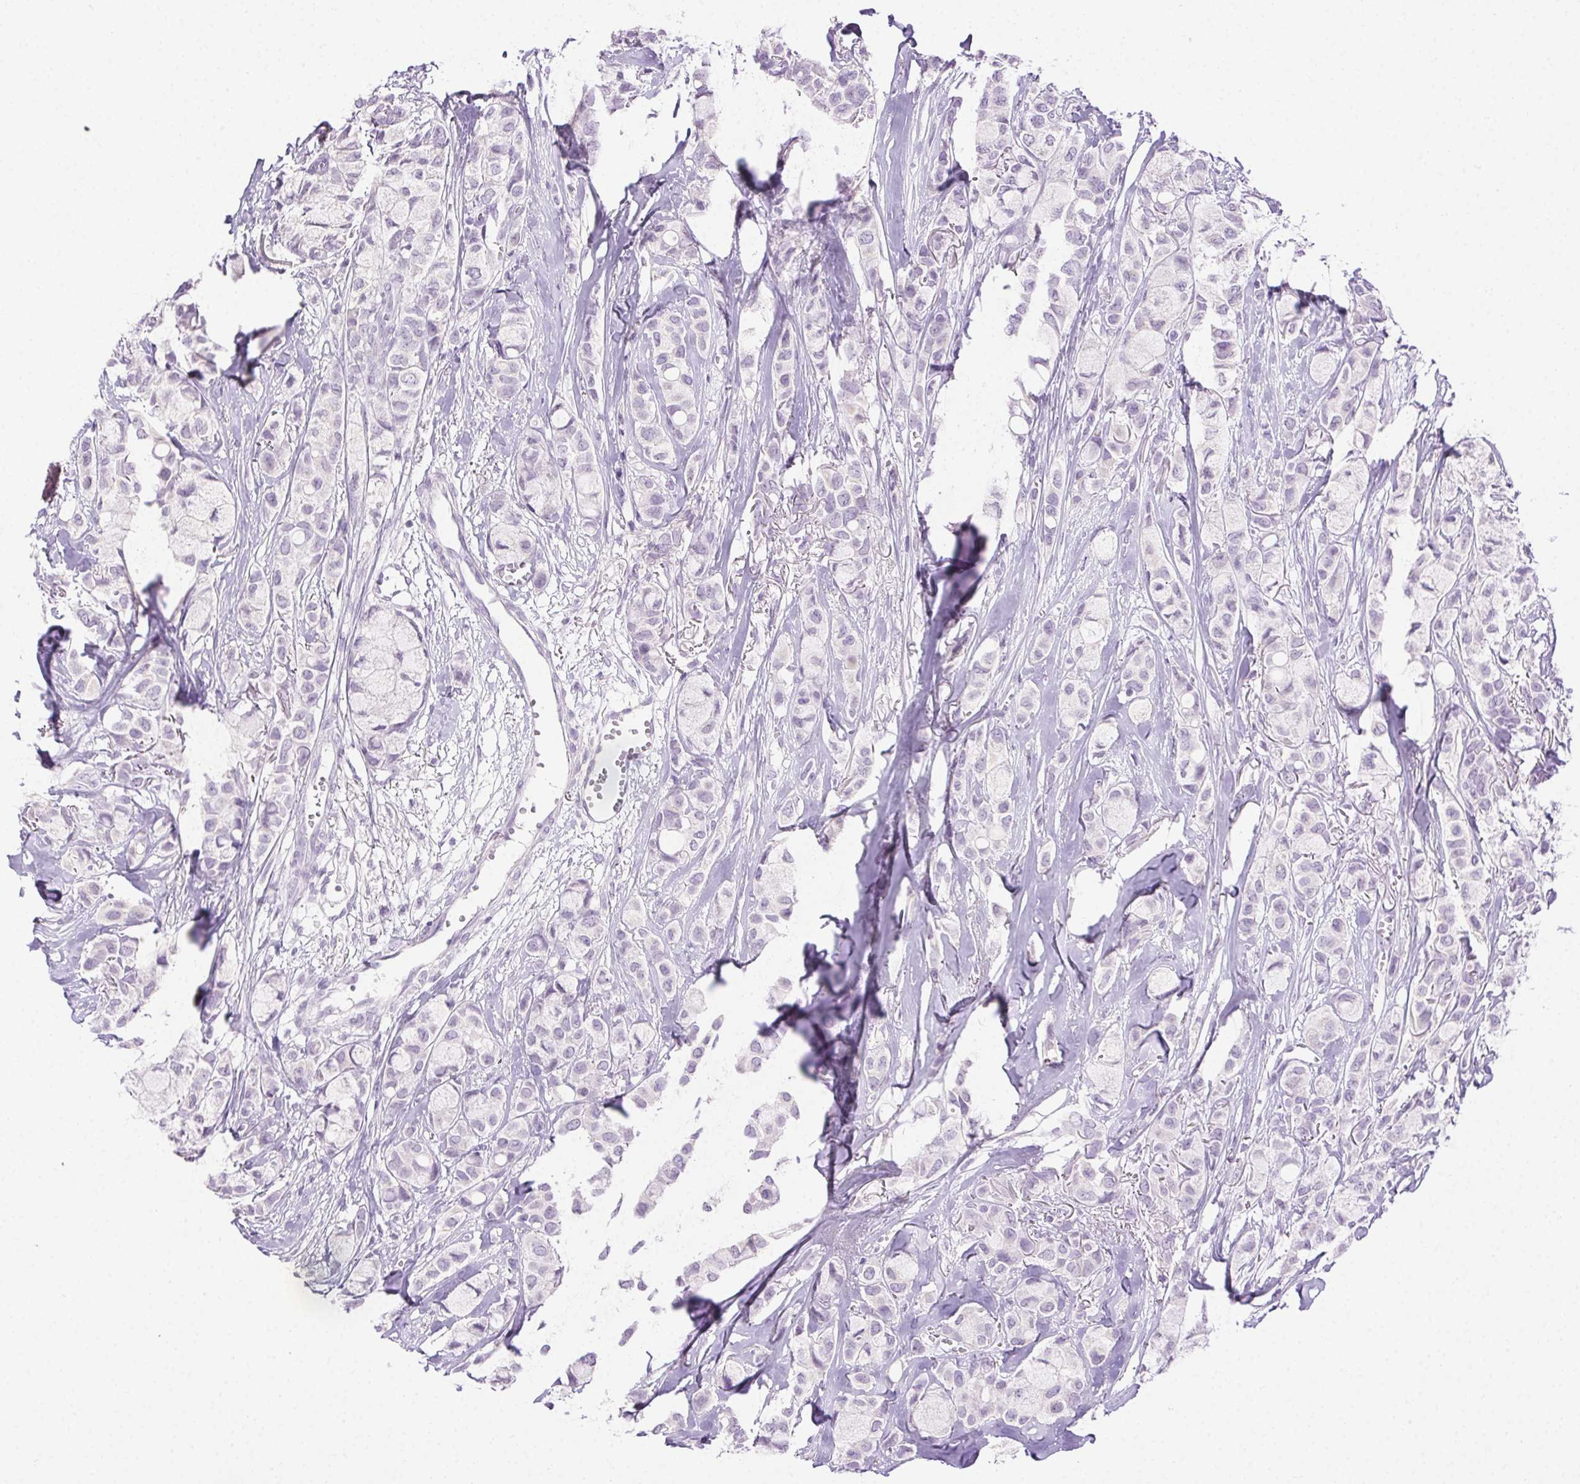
{"staining": {"intensity": "negative", "quantity": "none", "location": "none"}, "tissue": "breast cancer", "cell_type": "Tumor cells", "image_type": "cancer", "snomed": [{"axis": "morphology", "description": "Duct carcinoma"}, {"axis": "topography", "description": "Breast"}], "caption": "High power microscopy image of an immunohistochemistry micrograph of breast cancer (infiltrating ductal carcinoma), revealing no significant positivity in tumor cells.", "gene": "CLDN10", "patient": {"sex": "female", "age": 85}}